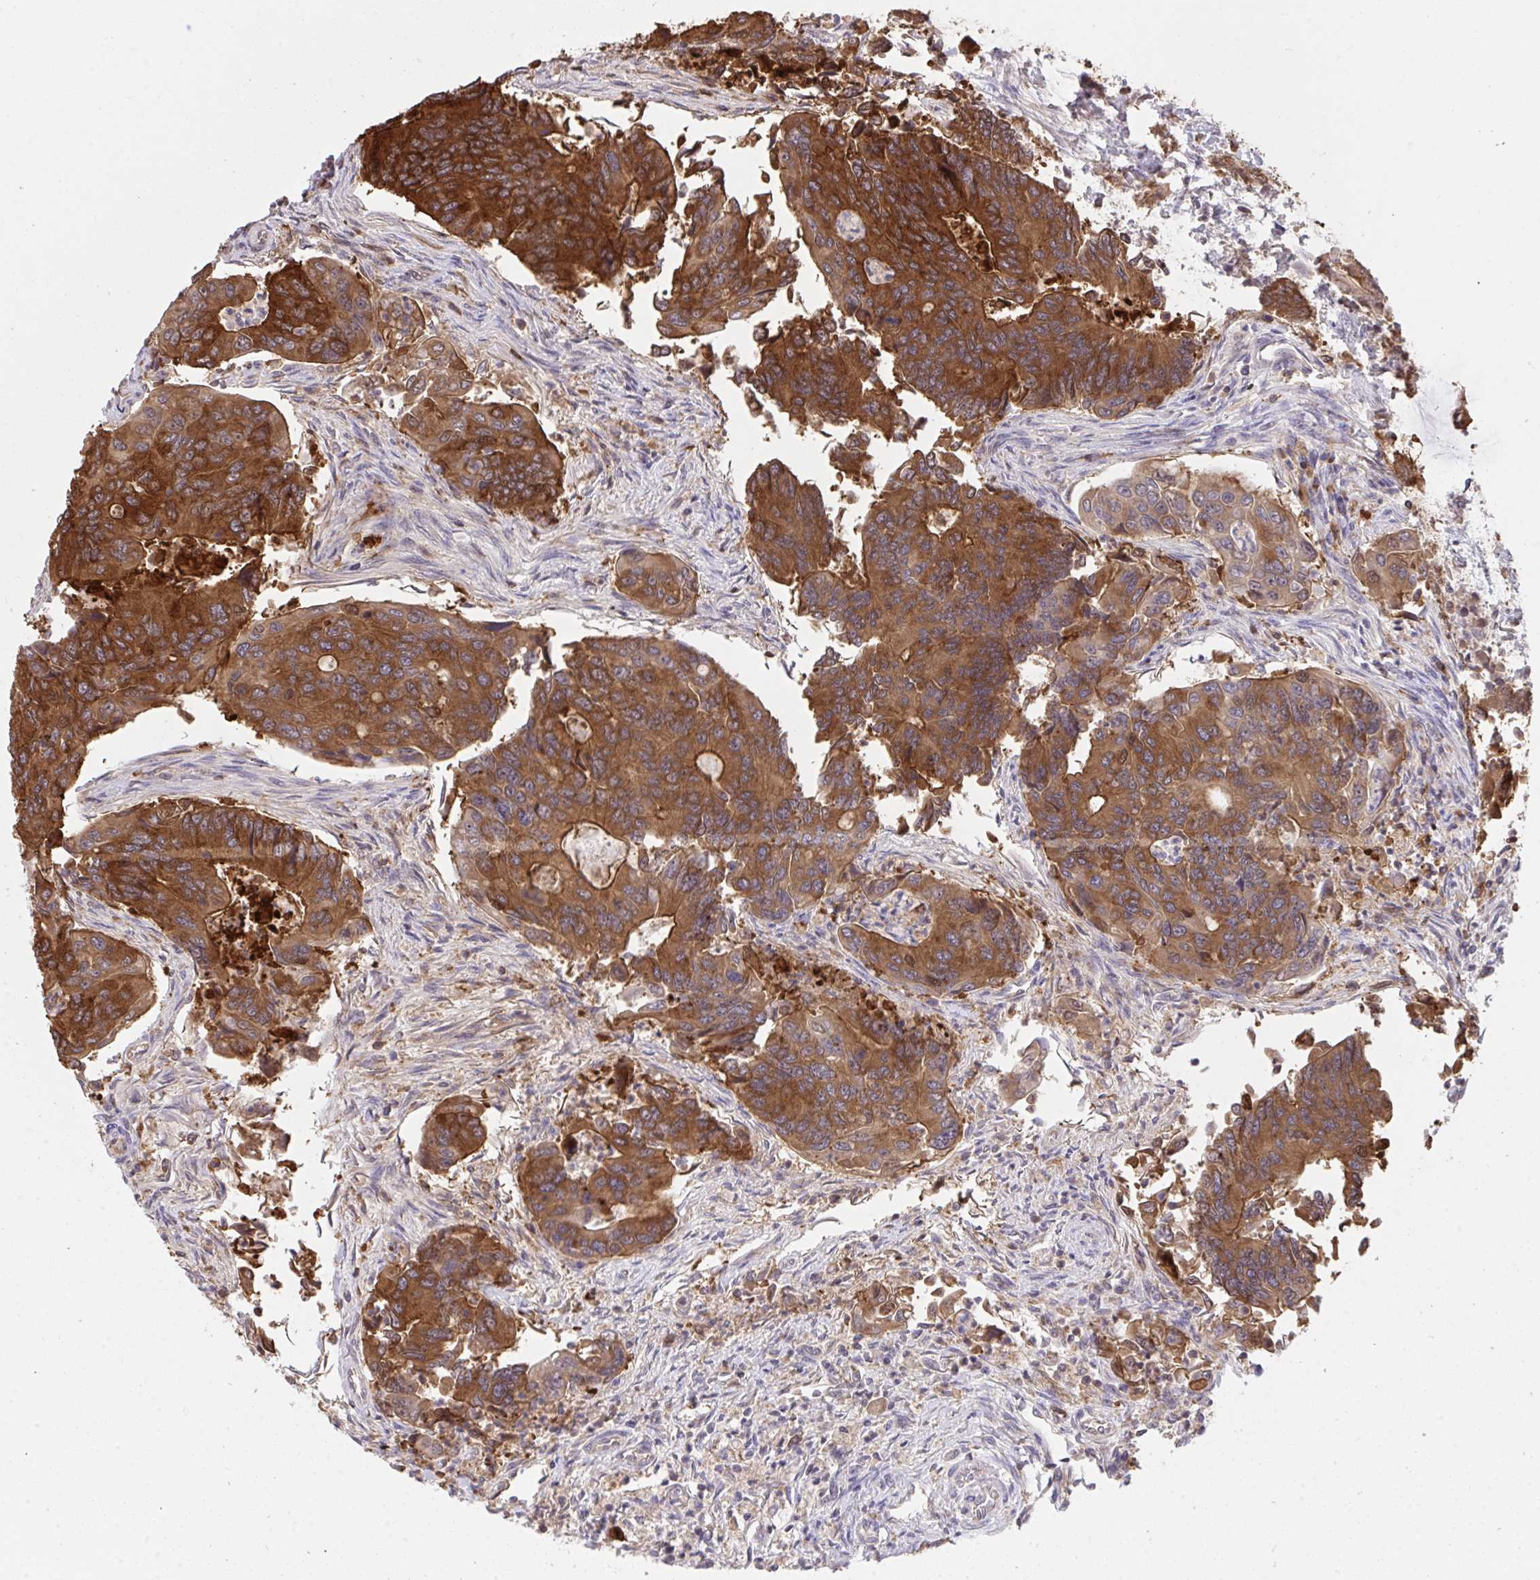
{"staining": {"intensity": "strong", "quantity": ">75%", "location": "cytoplasmic/membranous"}, "tissue": "colorectal cancer", "cell_type": "Tumor cells", "image_type": "cancer", "snomed": [{"axis": "morphology", "description": "Adenocarcinoma, NOS"}, {"axis": "topography", "description": "Colon"}], "caption": "An image of human colorectal adenocarcinoma stained for a protein shows strong cytoplasmic/membranous brown staining in tumor cells. The staining was performed using DAB to visualize the protein expression in brown, while the nuclei were stained in blue with hematoxylin (Magnification: 20x).", "gene": "C12orf57", "patient": {"sex": "female", "age": 67}}